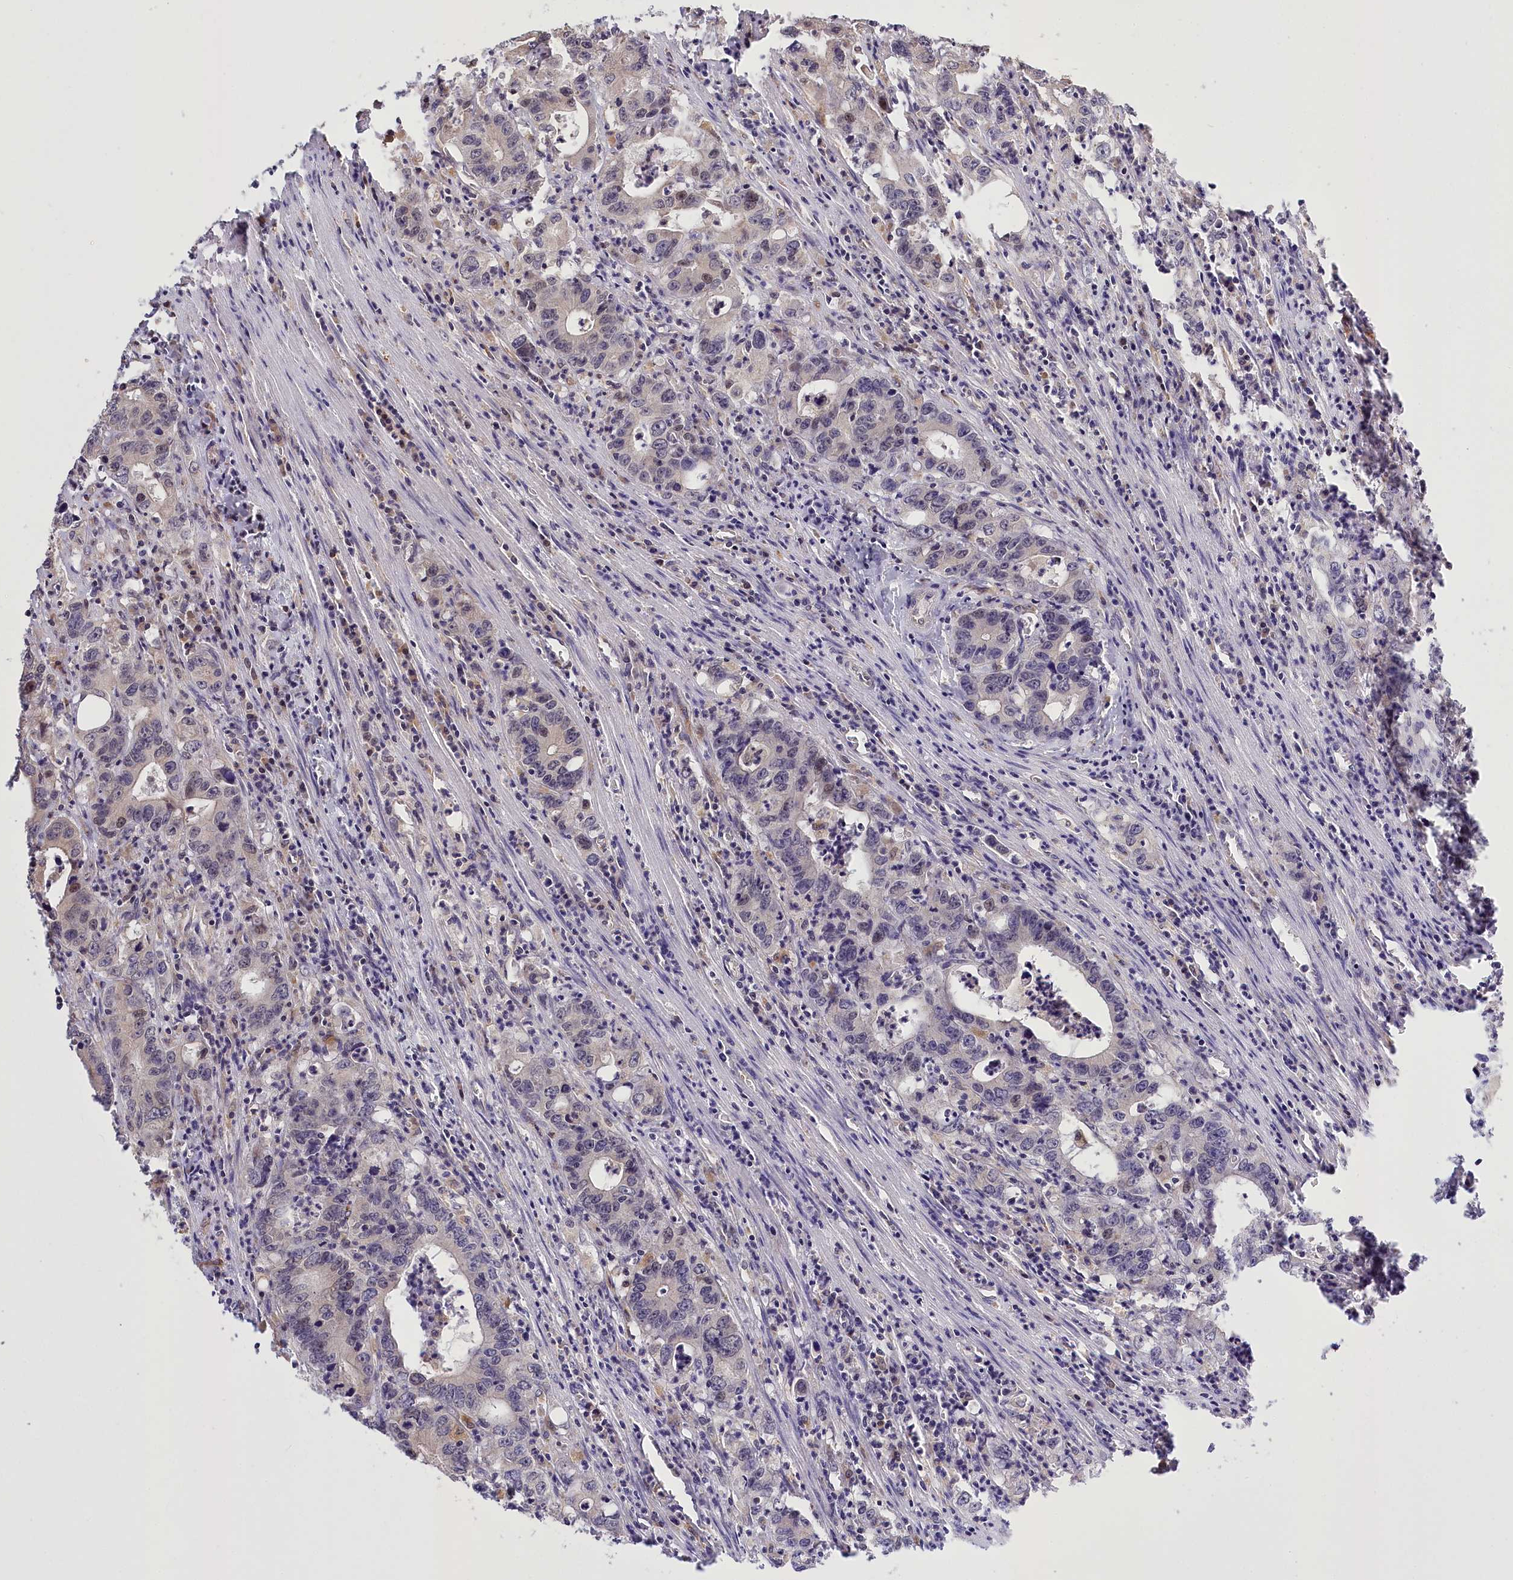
{"staining": {"intensity": "weak", "quantity": "<25%", "location": "cytoplasmic/membranous"}, "tissue": "colorectal cancer", "cell_type": "Tumor cells", "image_type": "cancer", "snomed": [{"axis": "morphology", "description": "Adenocarcinoma, NOS"}, {"axis": "topography", "description": "Colon"}], "caption": "Tumor cells show no significant positivity in colorectal adenocarcinoma. (DAB immunohistochemistry (IHC), high magnification).", "gene": "SERGEF", "patient": {"sex": "female", "age": 75}}